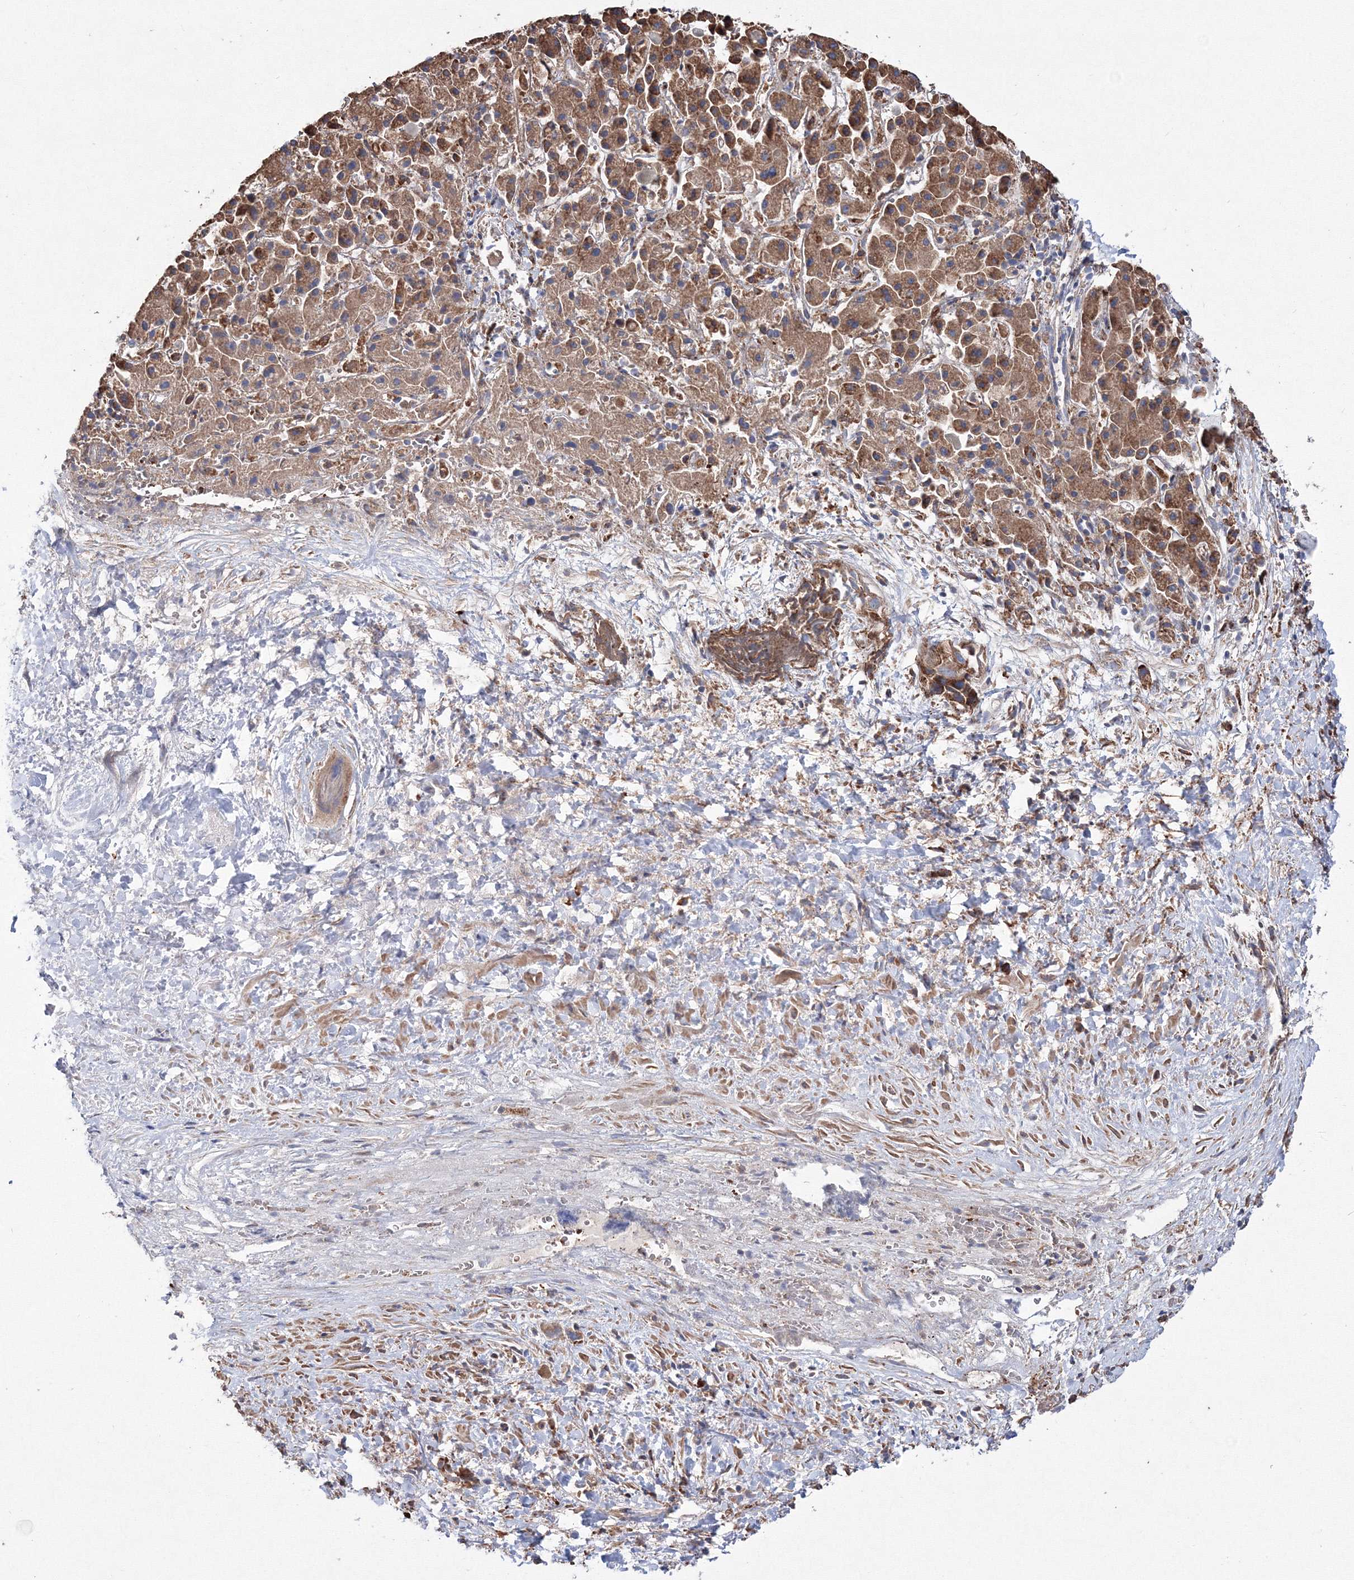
{"staining": {"intensity": "moderate", "quantity": ">75%", "location": "cytoplasmic/membranous"}, "tissue": "liver cancer", "cell_type": "Tumor cells", "image_type": "cancer", "snomed": [{"axis": "morphology", "description": "Cholangiocarcinoma"}, {"axis": "topography", "description": "Liver"}], "caption": "High-power microscopy captured an immunohistochemistry image of liver cholangiocarcinoma, revealing moderate cytoplasmic/membranous expression in about >75% of tumor cells.", "gene": "VPS8", "patient": {"sex": "female", "age": 52}}